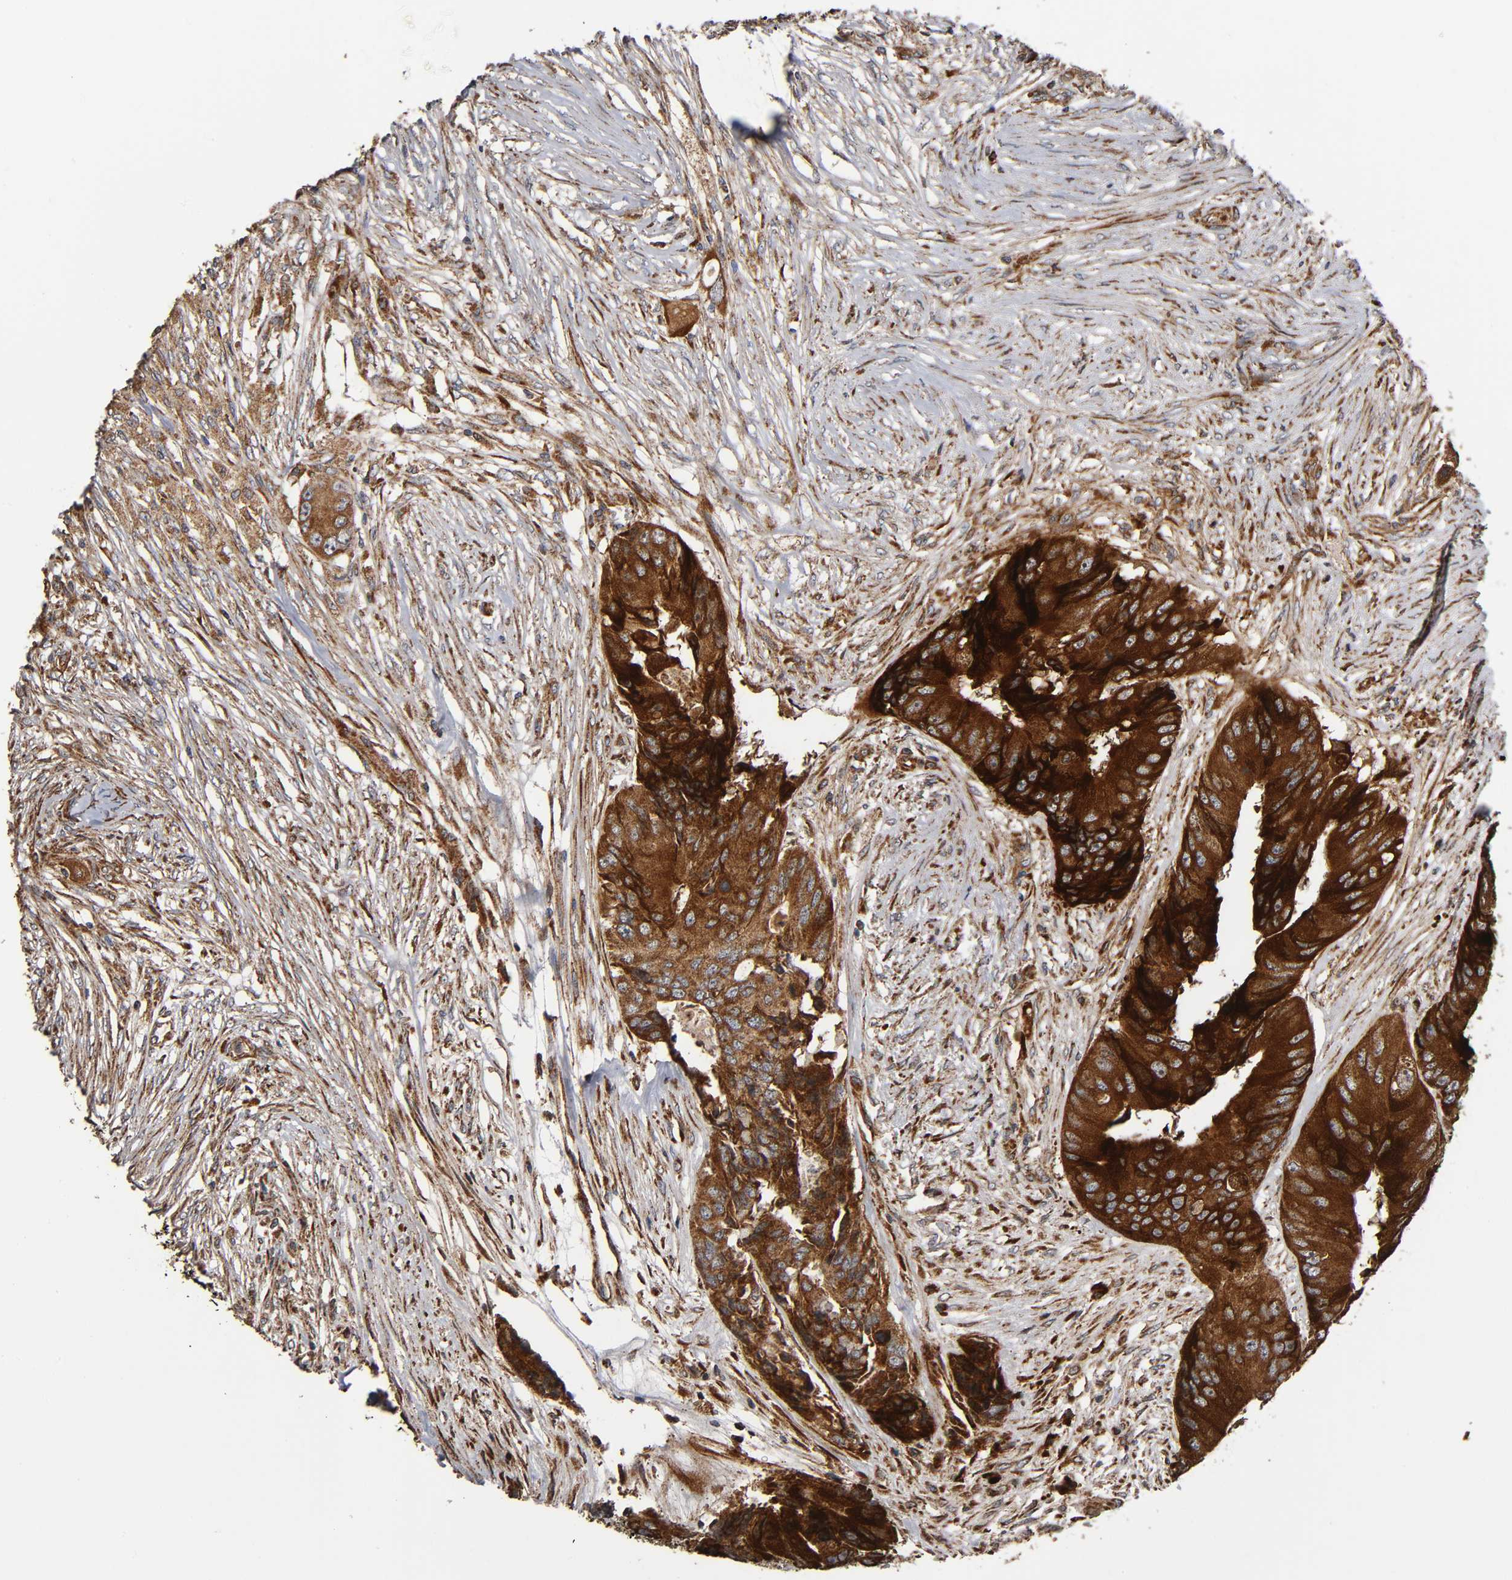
{"staining": {"intensity": "moderate", "quantity": ">75%", "location": "cytoplasmic/membranous"}, "tissue": "colorectal cancer", "cell_type": "Tumor cells", "image_type": "cancer", "snomed": [{"axis": "morphology", "description": "Adenocarcinoma, NOS"}, {"axis": "topography", "description": "Colon"}], "caption": "Immunohistochemistry (IHC) (DAB) staining of colorectal cancer (adenocarcinoma) demonstrates moderate cytoplasmic/membranous protein positivity in about >75% of tumor cells. Immunohistochemistry (IHC) stains the protein of interest in brown and the nuclei are stained blue.", "gene": "MAP3K1", "patient": {"sex": "male", "age": 71}}